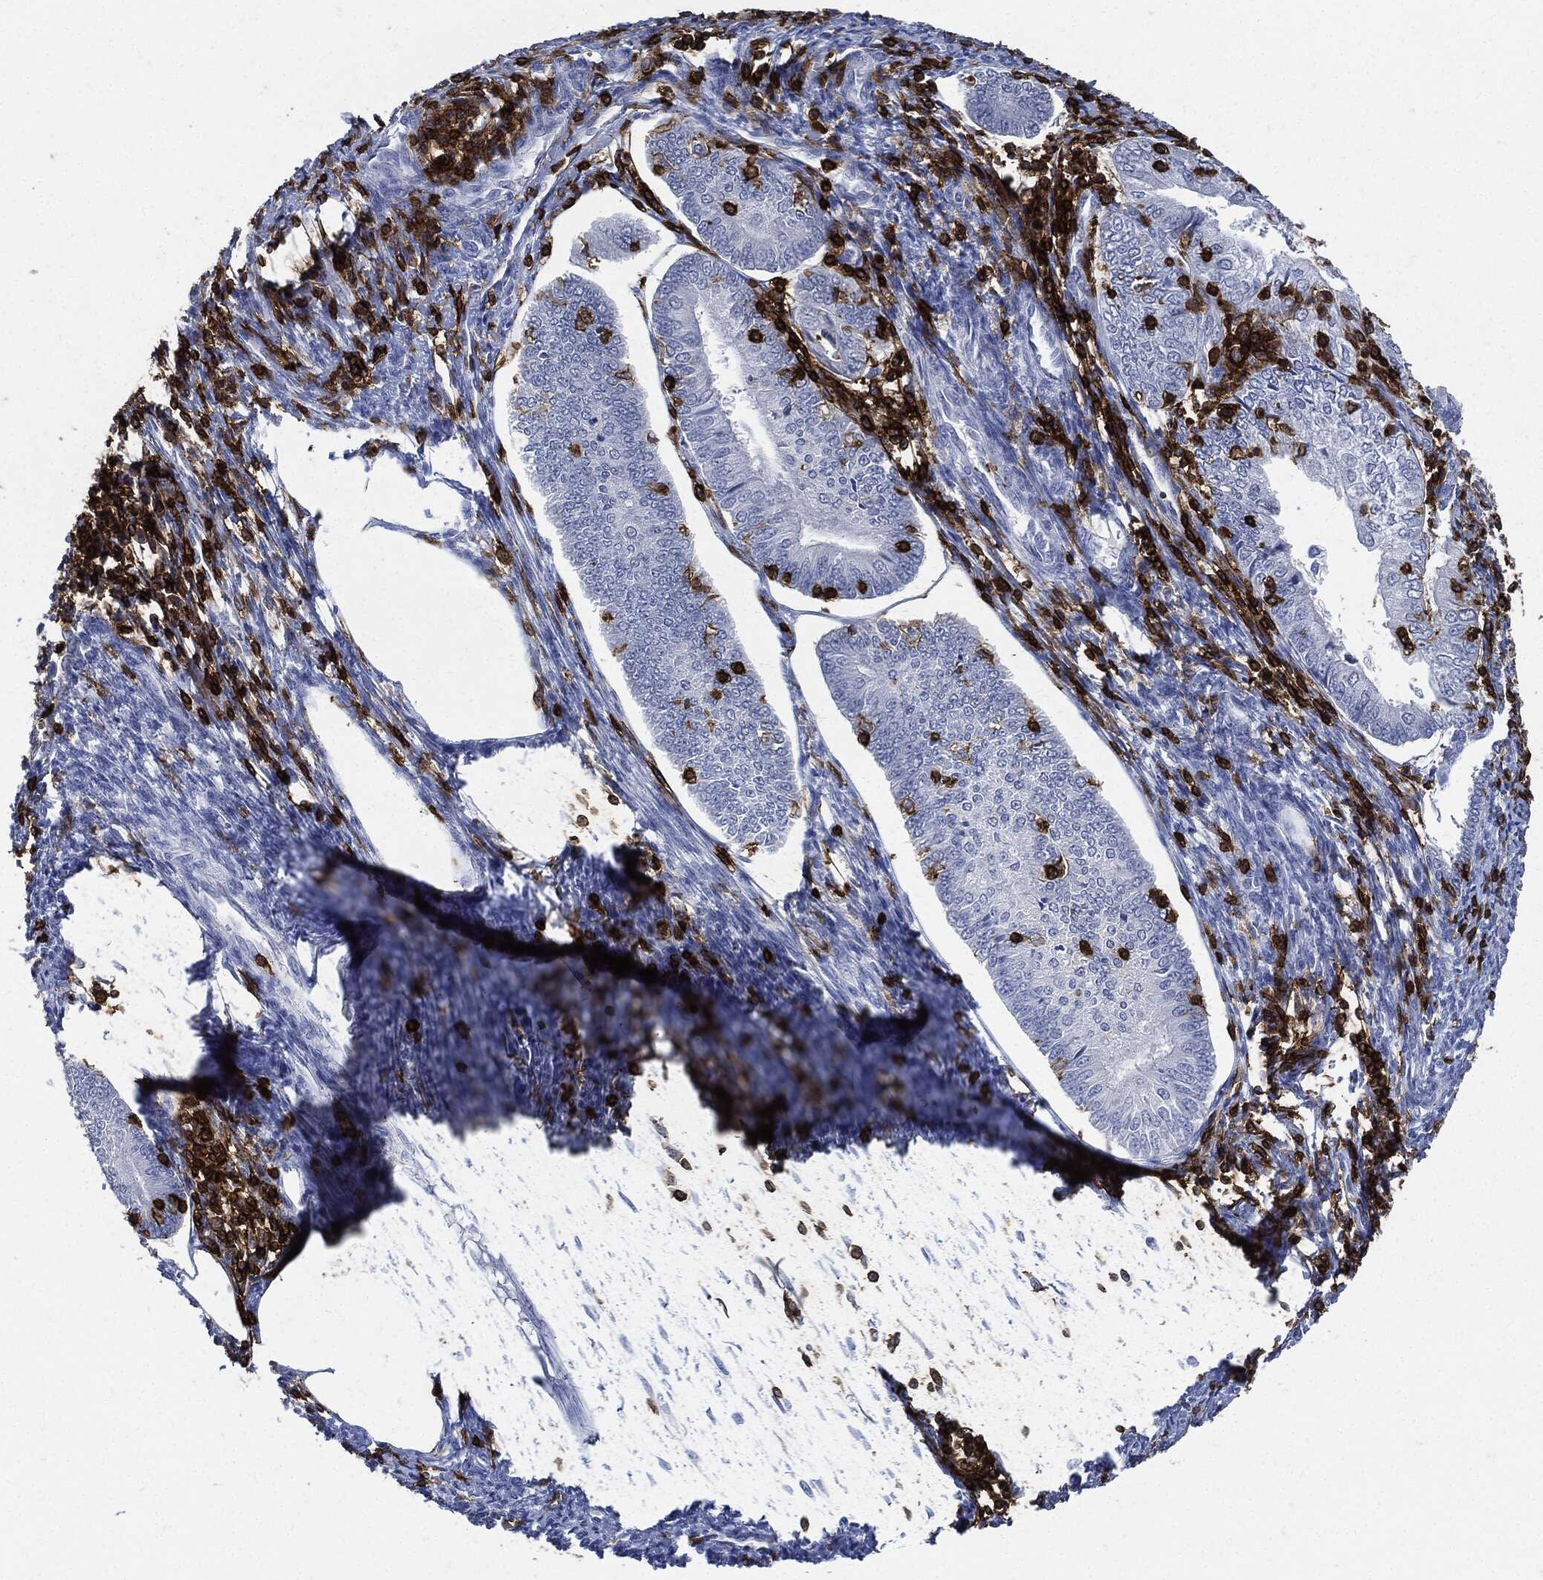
{"staining": {"intensity": "negative", "quantity": "none", "location": "none"}, "tissue": "endometrial cancer", "cell_type": "Tumor cells", "image_type": "cancer", "snomed": [{"axis": "morphology", "description": "Adenocarcinoma, NOS"}, {"axis": "topography", "description": "Endometrium"}], "caption": "Histopathology image shows no significant protein expression in tumor cells of endometrial adenocarcinoma.", "gene": "PTPRC", "patient": {"sex": "female", "age": 56}}